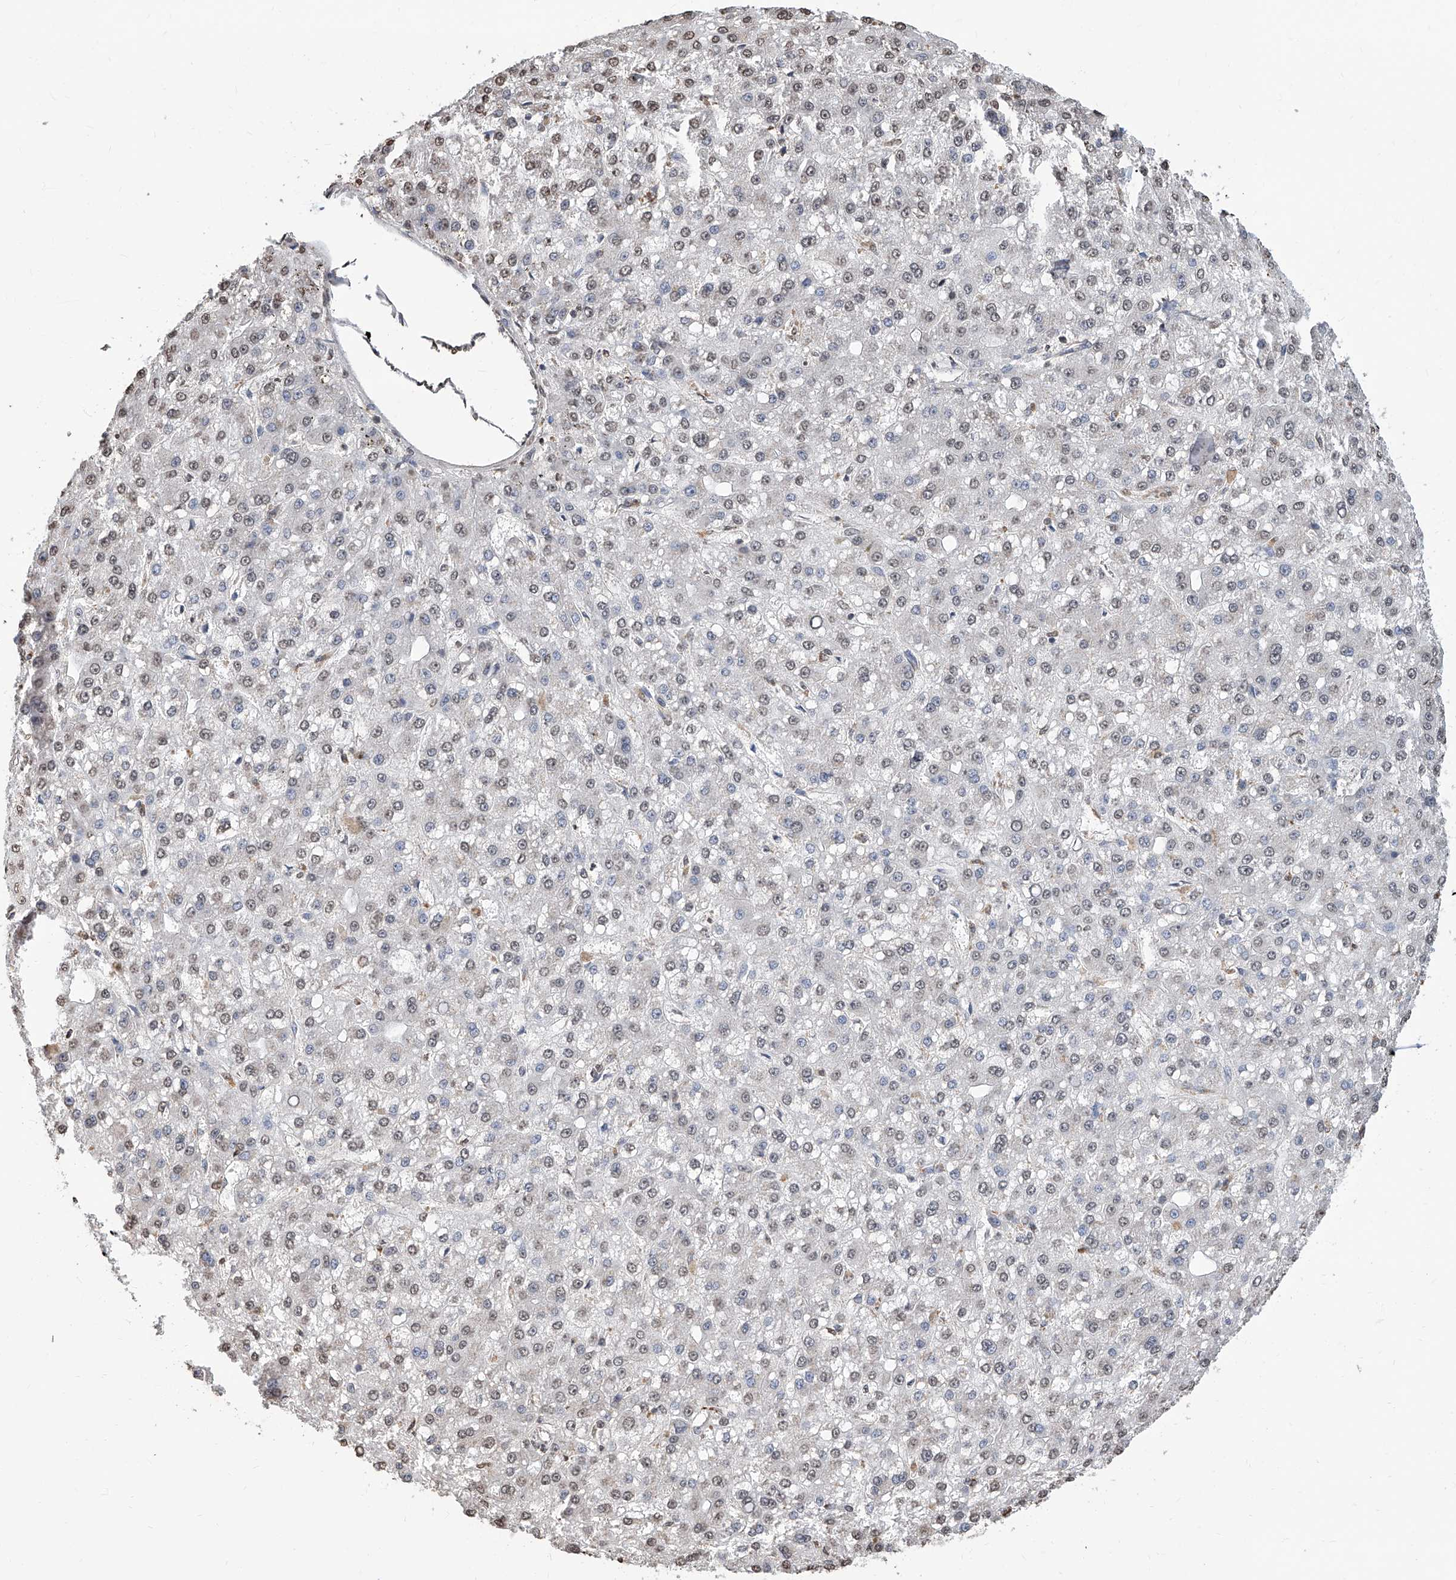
{"staining": {"intensity": "weak", "quantity": "25%-75%", "location": "nuclear"}, "tissue": "liver cancer", "cell_type": "Tumor cells", "image_type": "cancer", "snomed": [{"axis": "morphology", "description": "Carcinoma, Hepatocellular, NOS"}, {"axis": "topography", "description": "Liver"}], "caption": "Liver cancer (hepatocellular carcinoma) stained for a protein (brown) exhibits weak nuclear positive staining in about 25%-75% of tumor cells.", "gene": "RP9", "patient": {"sex": "male", "age": 67}}